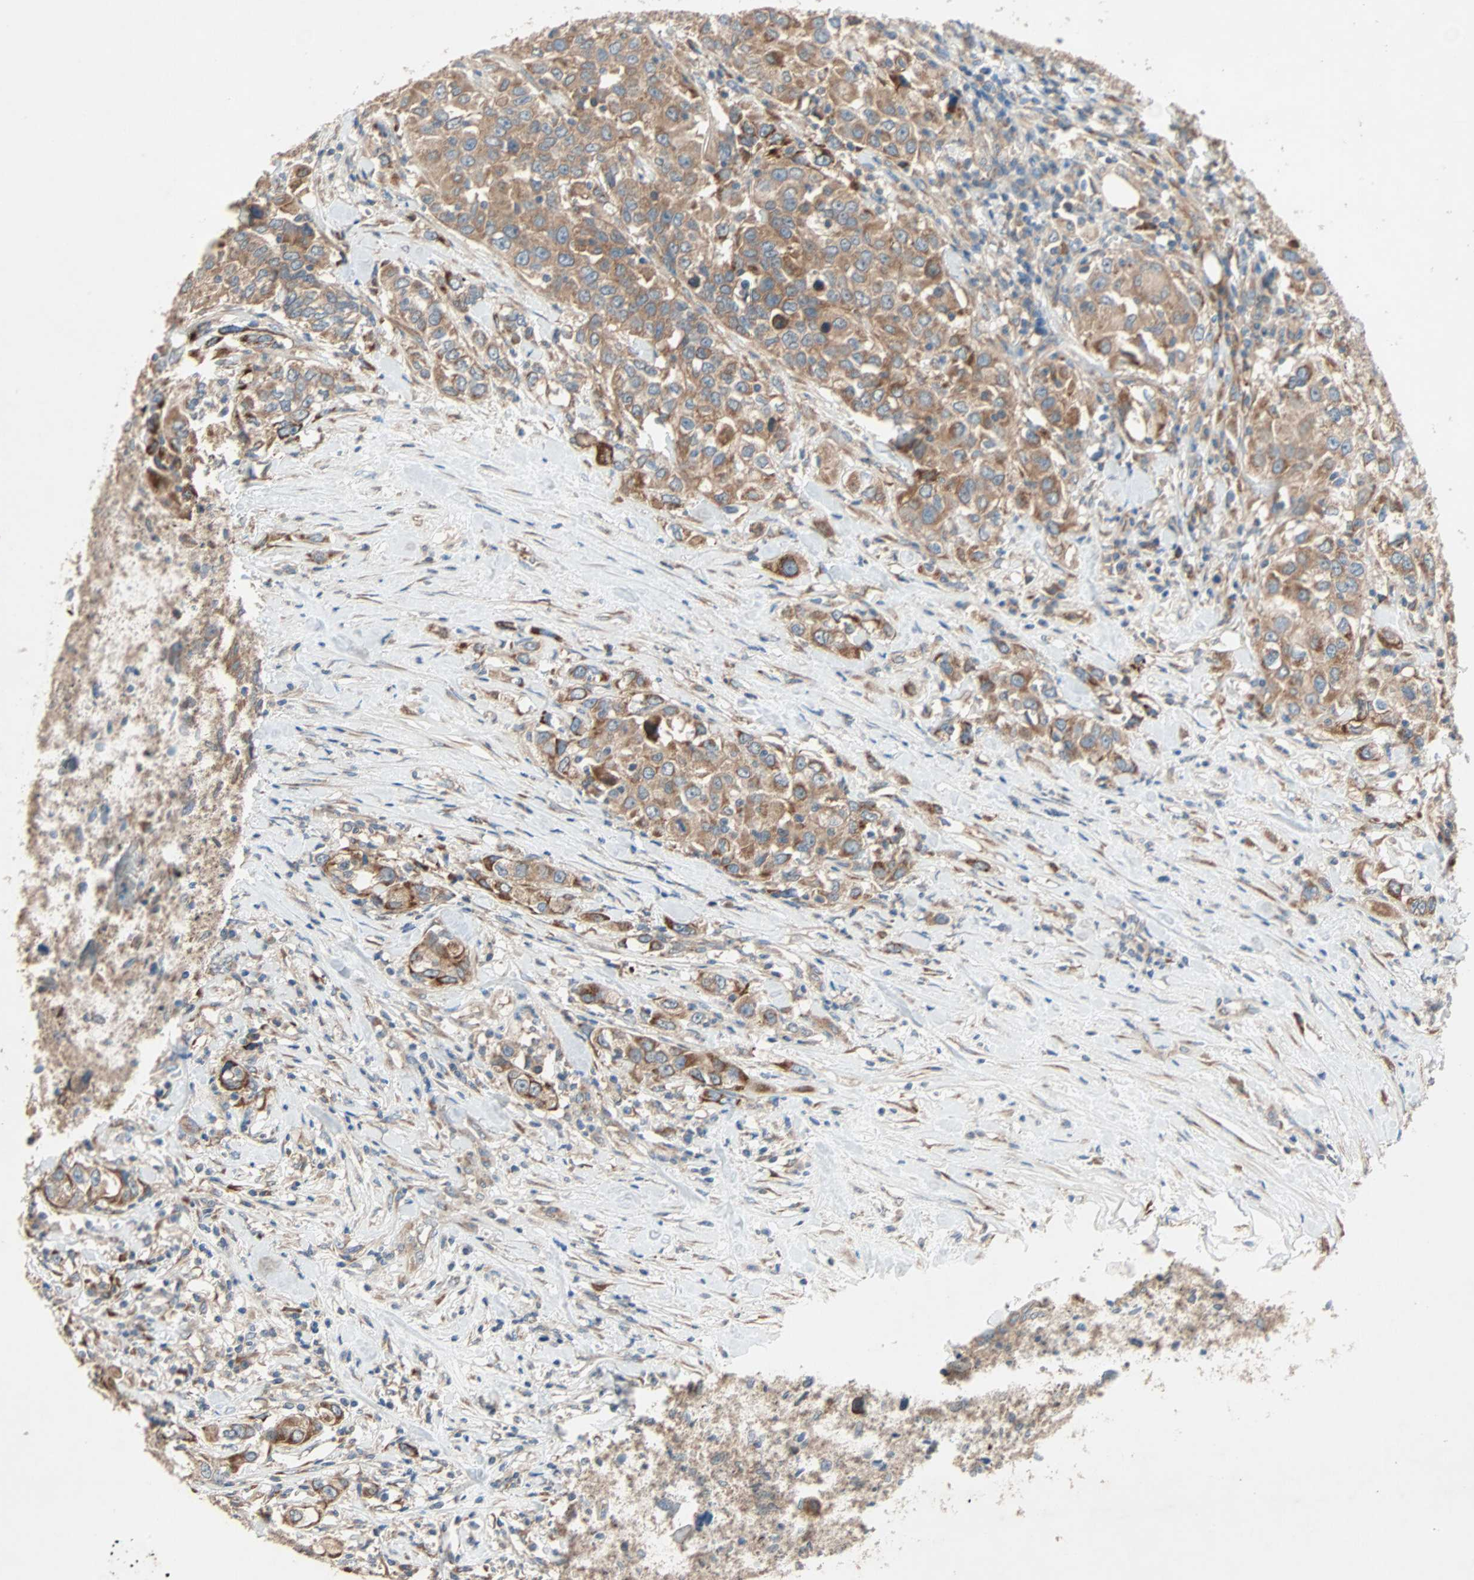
{"staining": {"intensity": "moderate", "quantity": ">75%", "location": "cytoplasmic/membranous"}, "tissue": "urothelial cancer", "cell_type": "Tumor cells", "image_type": "cancer", "snomed": [{"axis": "morphology", "description": "Urothelial carcinoma, High grade"}, {"axis": "topography", "description": "Urinary bladder"}], "caption": "An immunohistochemistry (IHC) photomicrograph of neoplastic tissue is shown. Protein staining in brown shows moderate cytoplasmic/membranous positivity in high-grade urothelial carcinoma within tumor cells.", "gene": "XYLT1", "patient": {"sex": "female", "age": 80}}